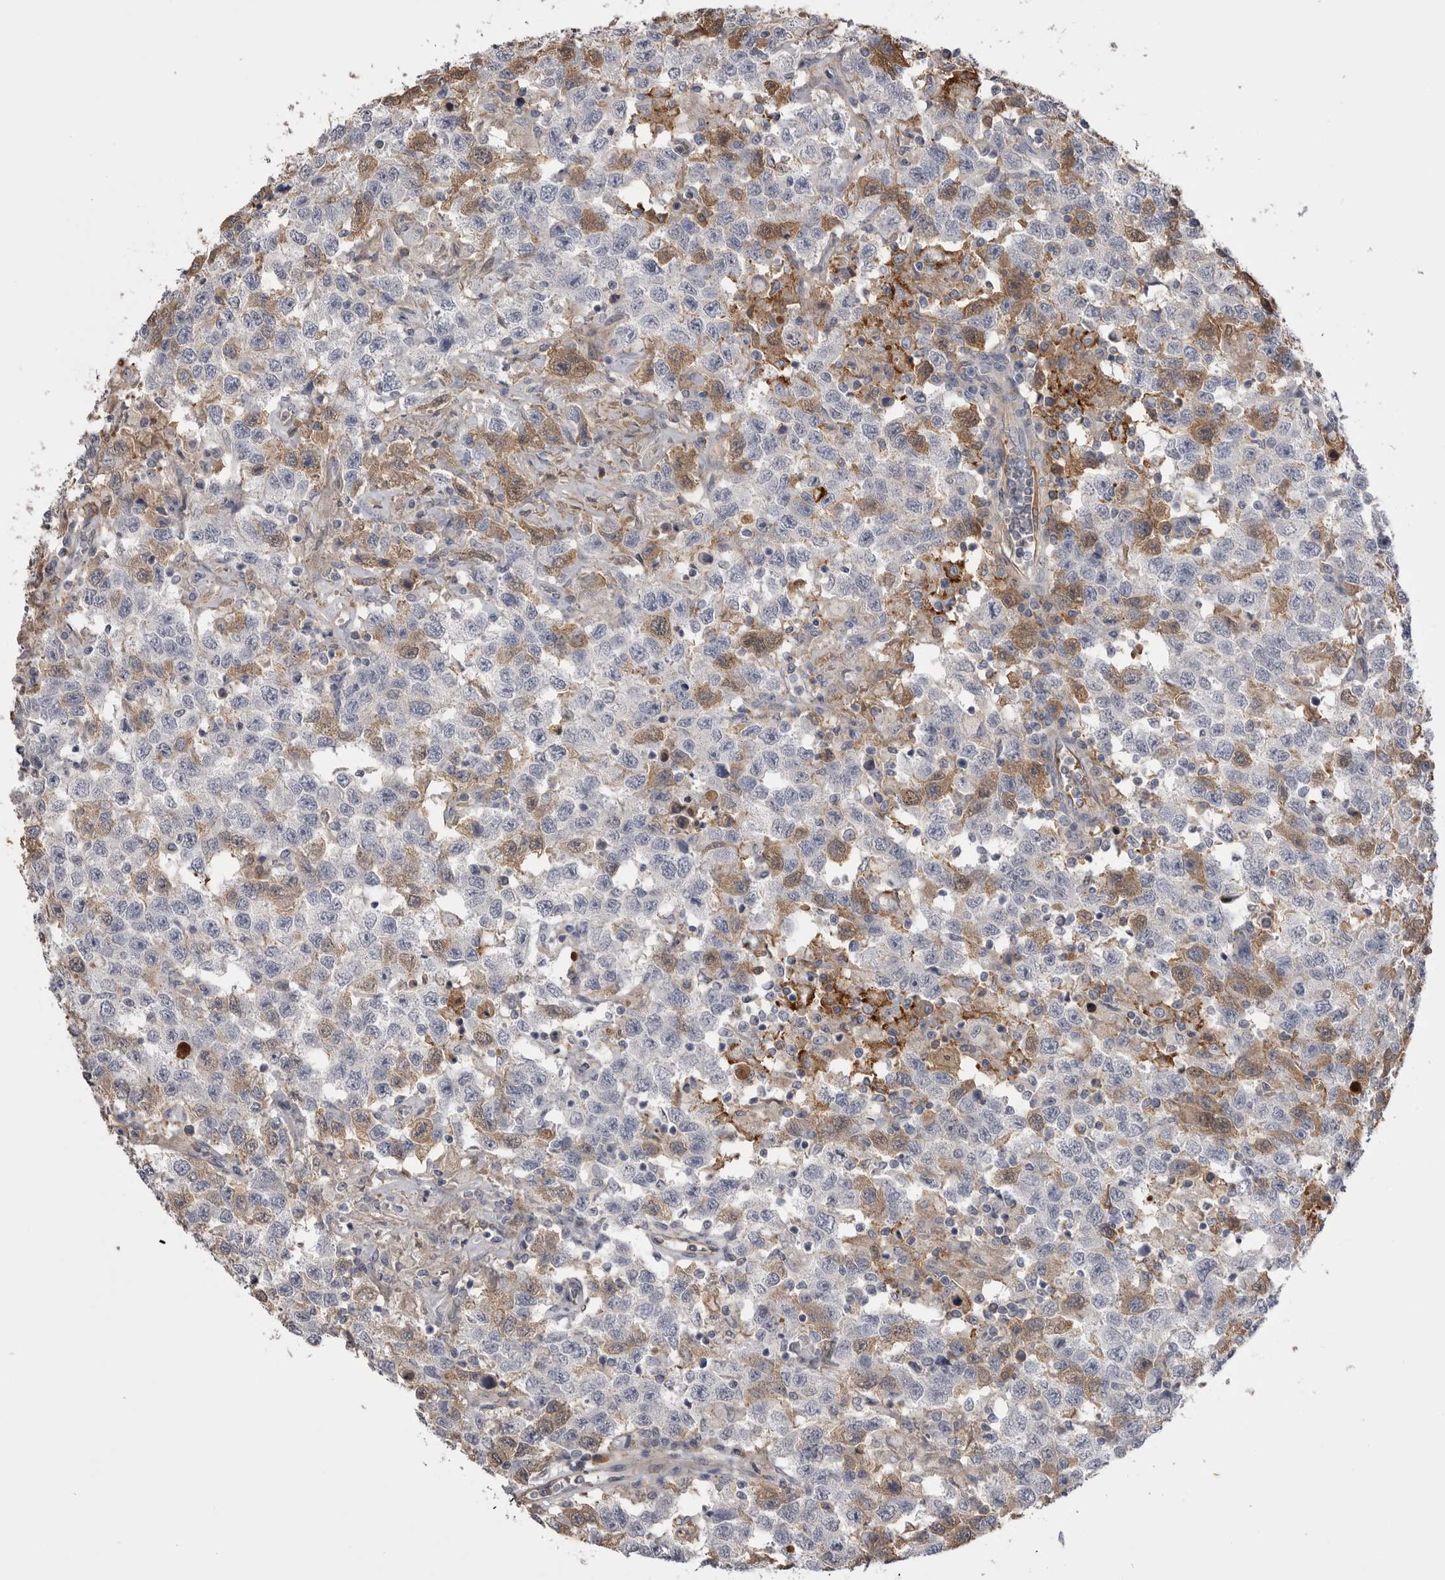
{"staining": {"intensity": "weak", "quantity": "25%-75%", "location": "cytoplasmic/membranous"}, "tissue": "testis cancer", "cell_type": "Tumor cells", "image_type": "cancer", "snomed": [{"axis": "morphology", "description": "Seminoma, NOS"}, {"axis": "topography", "description": "Testis"}], "caption": "Protein expression analysis of testis seminoma shows weak cytoplasmic/membranous expression in about 25%-75% of tumor cells.", "gene": "AHSG", "patient": {"sex": "male", "age": 41}}